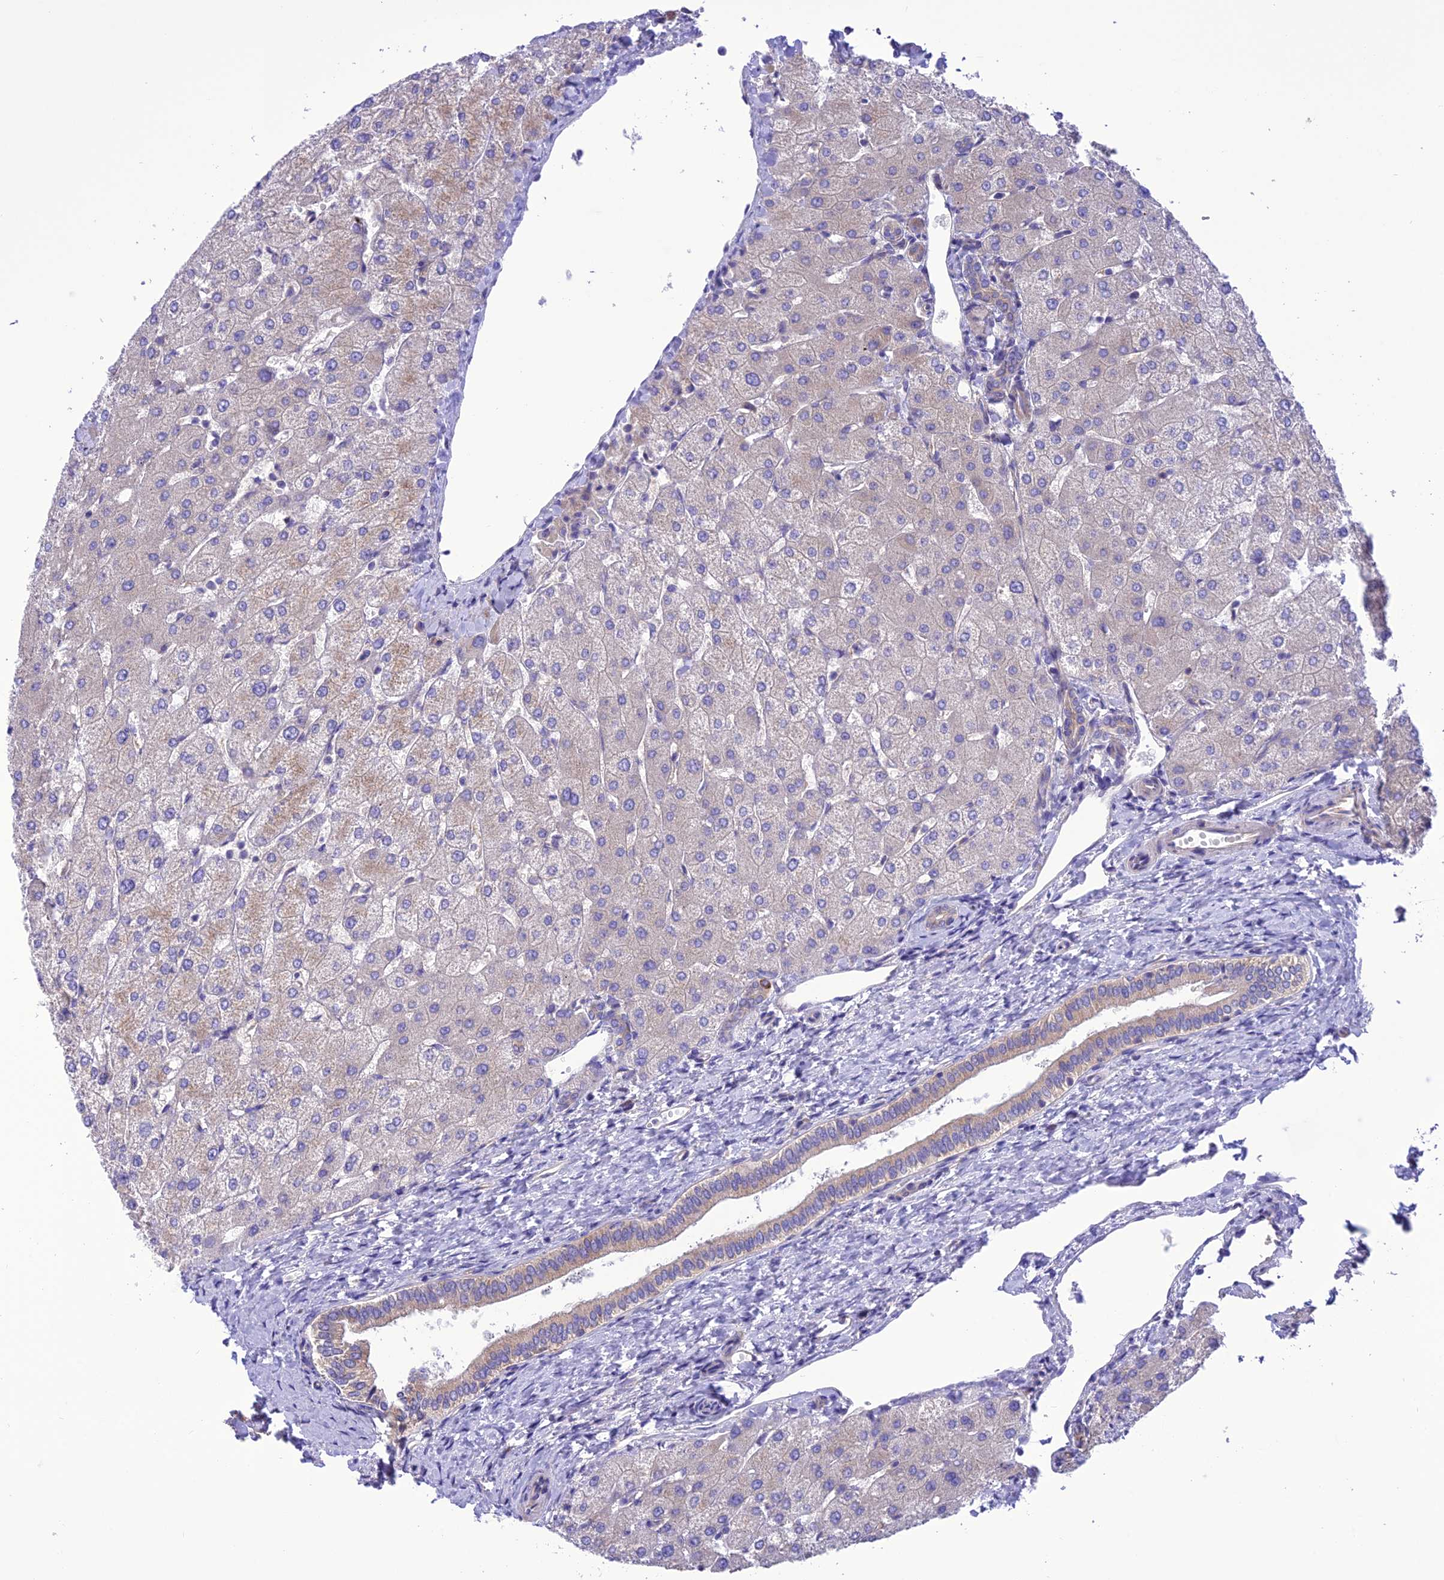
{"staining": {"intensity": "negative", "quantity": "none", "location": "none"}, "tissue": "liver", "cell_type": "Cholangiocytes", "image_type": "normal", "snomed": [{"axis": "morphology", "description": "Normal tissue, NOS"}, {"axis": "topography", "description": "Liver"}], "caption": "IHC of unremarkable liver shows no positivity in cholangiocytes. (DAB immunohistochemistry visualized using brightfield microscopy, high magnification).", "gene": "MAP3K12", "patient": {"sex": "female", "age": 54}}